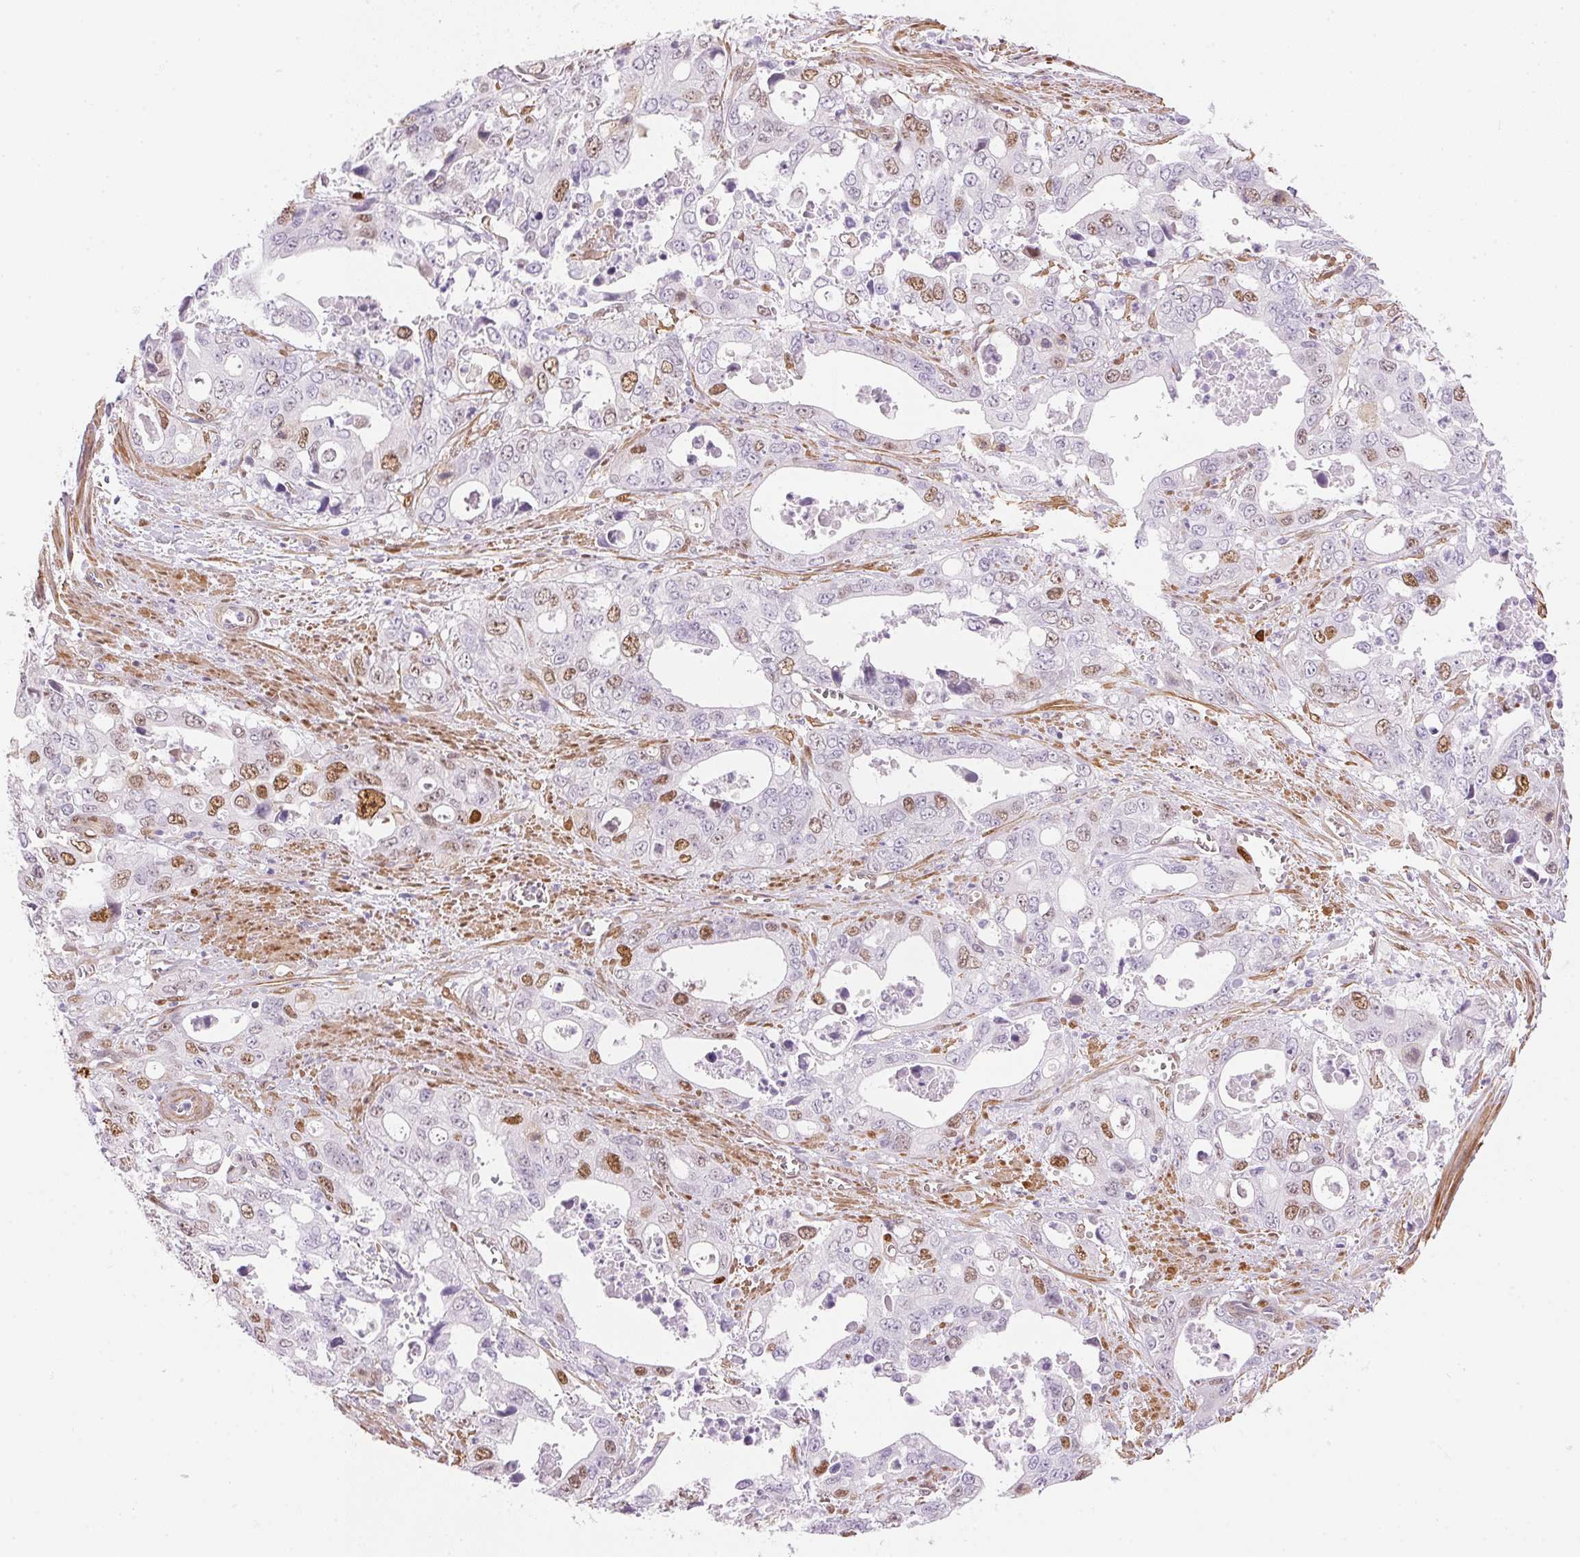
{"staining": {"intensity": "moderate", "quantity": "<25%", "location": "nuclear"}, "tissue": "stomach cancer", "cell_type": "Tumor cells", "image_type": "cancer", "snomed": [{"axis": "morphology", "description": "Adenocarcinoma, NOS"}, {"axis": "topography", "description": "Stomach, upper"}], "caption": "Brown immunohistochemical staining in stomach cancer (adenocarcinoma) shows moderate nuclear staining in approximately <25% of tumor cells.", "gene": "SMTN", "patient": {"sex": "male", "age": 74}}